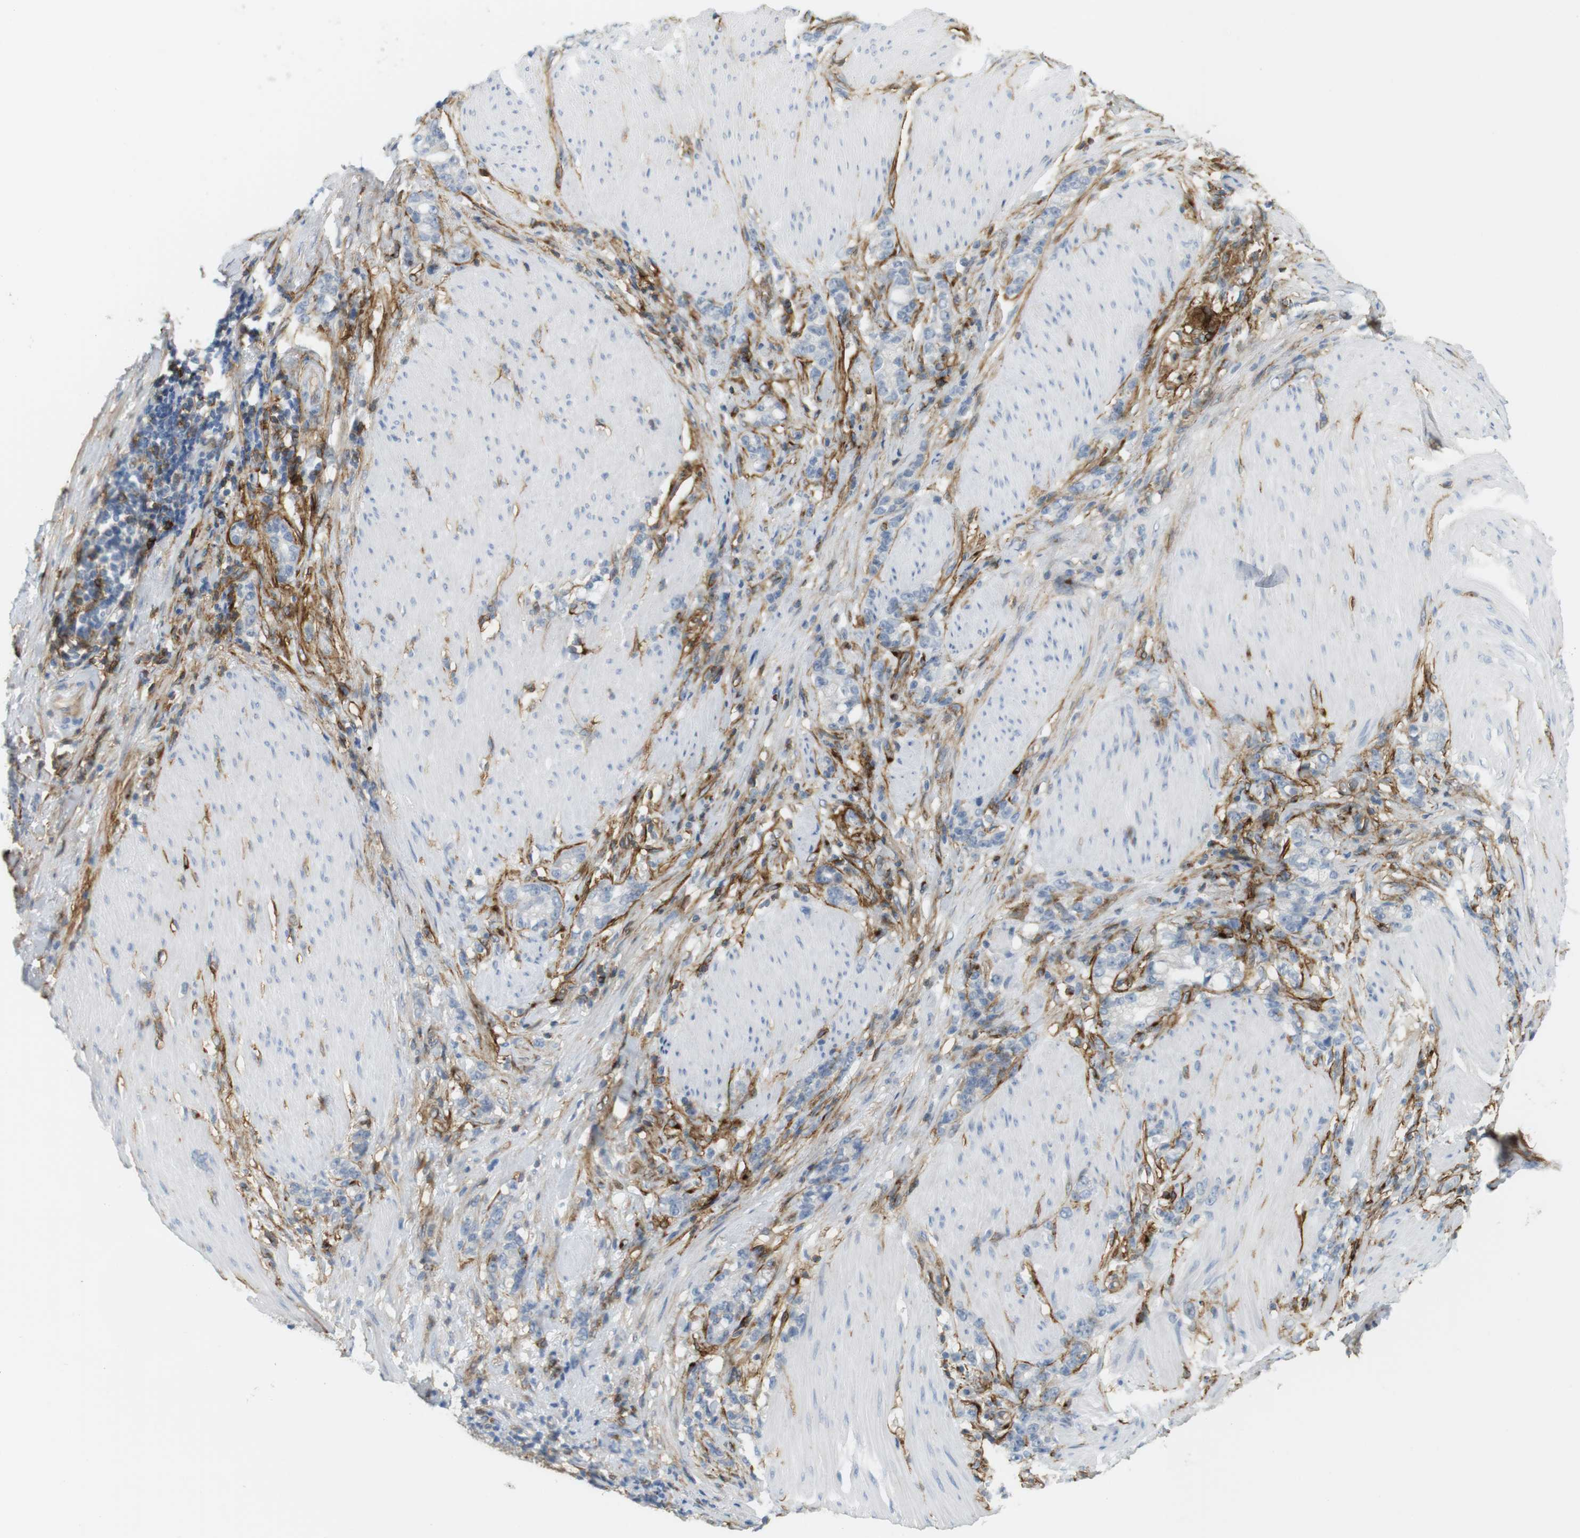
{"staining": {"intensity": "negative", "quantity": "none", "location": "none"}, "tissue": "stomach cancer", "cell_type": "Tumor cells", "image_type": "cancer", "snomed": [{"axis": "morphology", "description": "Adenocarcinoma, NOS"}, {"axis": "topography", "description": "Stomach, lower"}], "caption": "Adenocarcinoma (stomach) was stained to show a protein in brown. There is no significant positivity in tumor cells. Brightfield microscopy of IHC stained with DAB (brown) and hematoxylin (blue), captured at high magnification.", "gene": "F2R", "patient": {"sex": "male", "age": 88}}